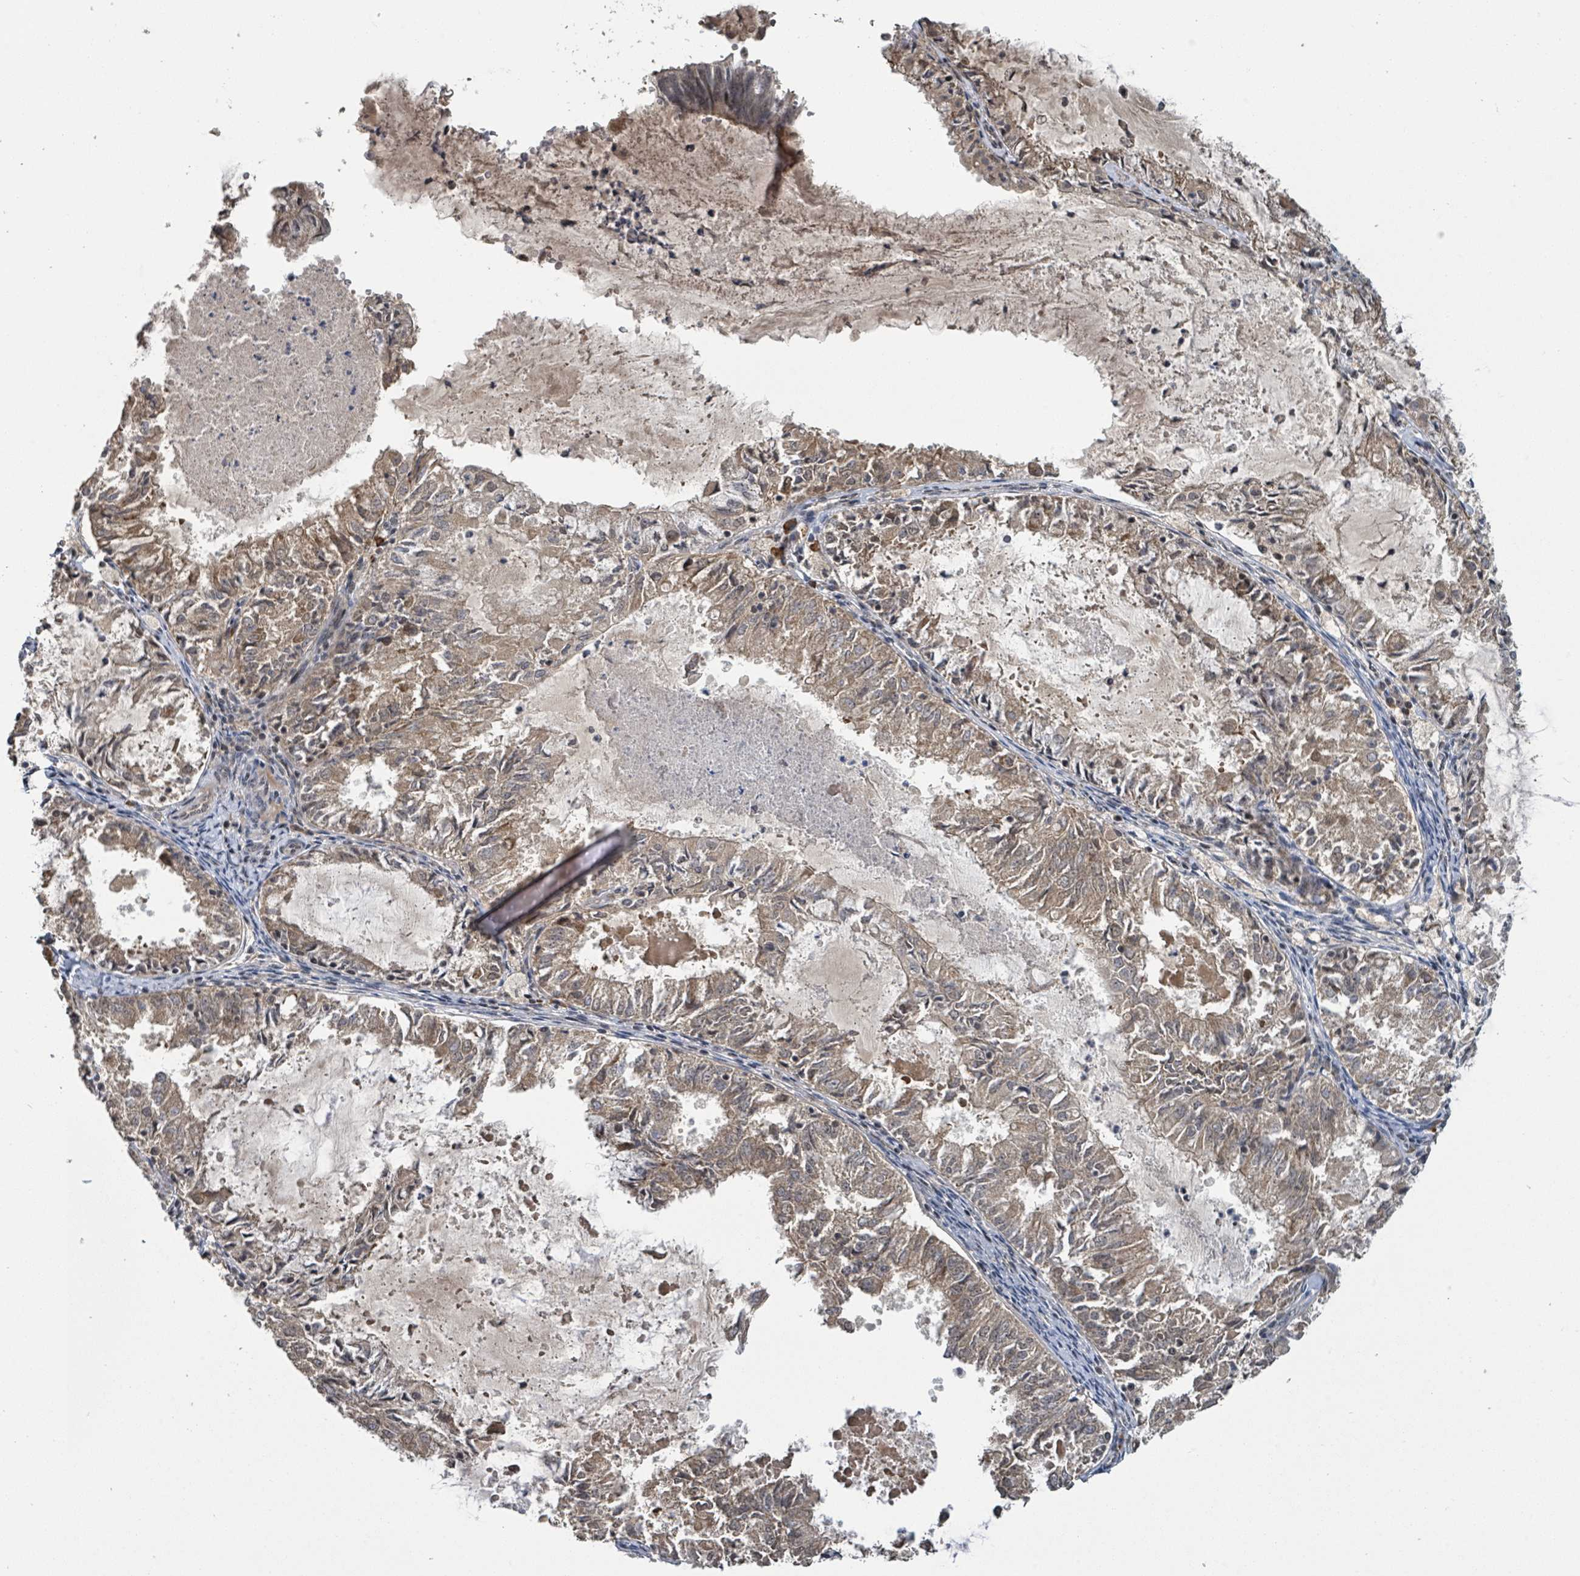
{"staining": {"intensity": "moderate", "quantity": ">75%", "location": "cytoplasmic/membranous"}, "tissue": "endometrial cancer", "cell_type": "Tumor cells", "image_type": "cancer", "snomed": [{"axis": "morphology", "description": "Adenocarcinoma, NOS"}, {"axis": "topography", "description": "Endometrium"}], "caption": "Immunohistochemical staining of human adenocarcinoma (endometrial) exhibits medium levels of moderate cytoplasmic/membranous protein expression in about >75% of tumor cells. Ihc stains the protein of interest in brown and the nuclei are stained blue.", "gene": "ZBTB14", "patient": {"sex": "female", "age": 57}}